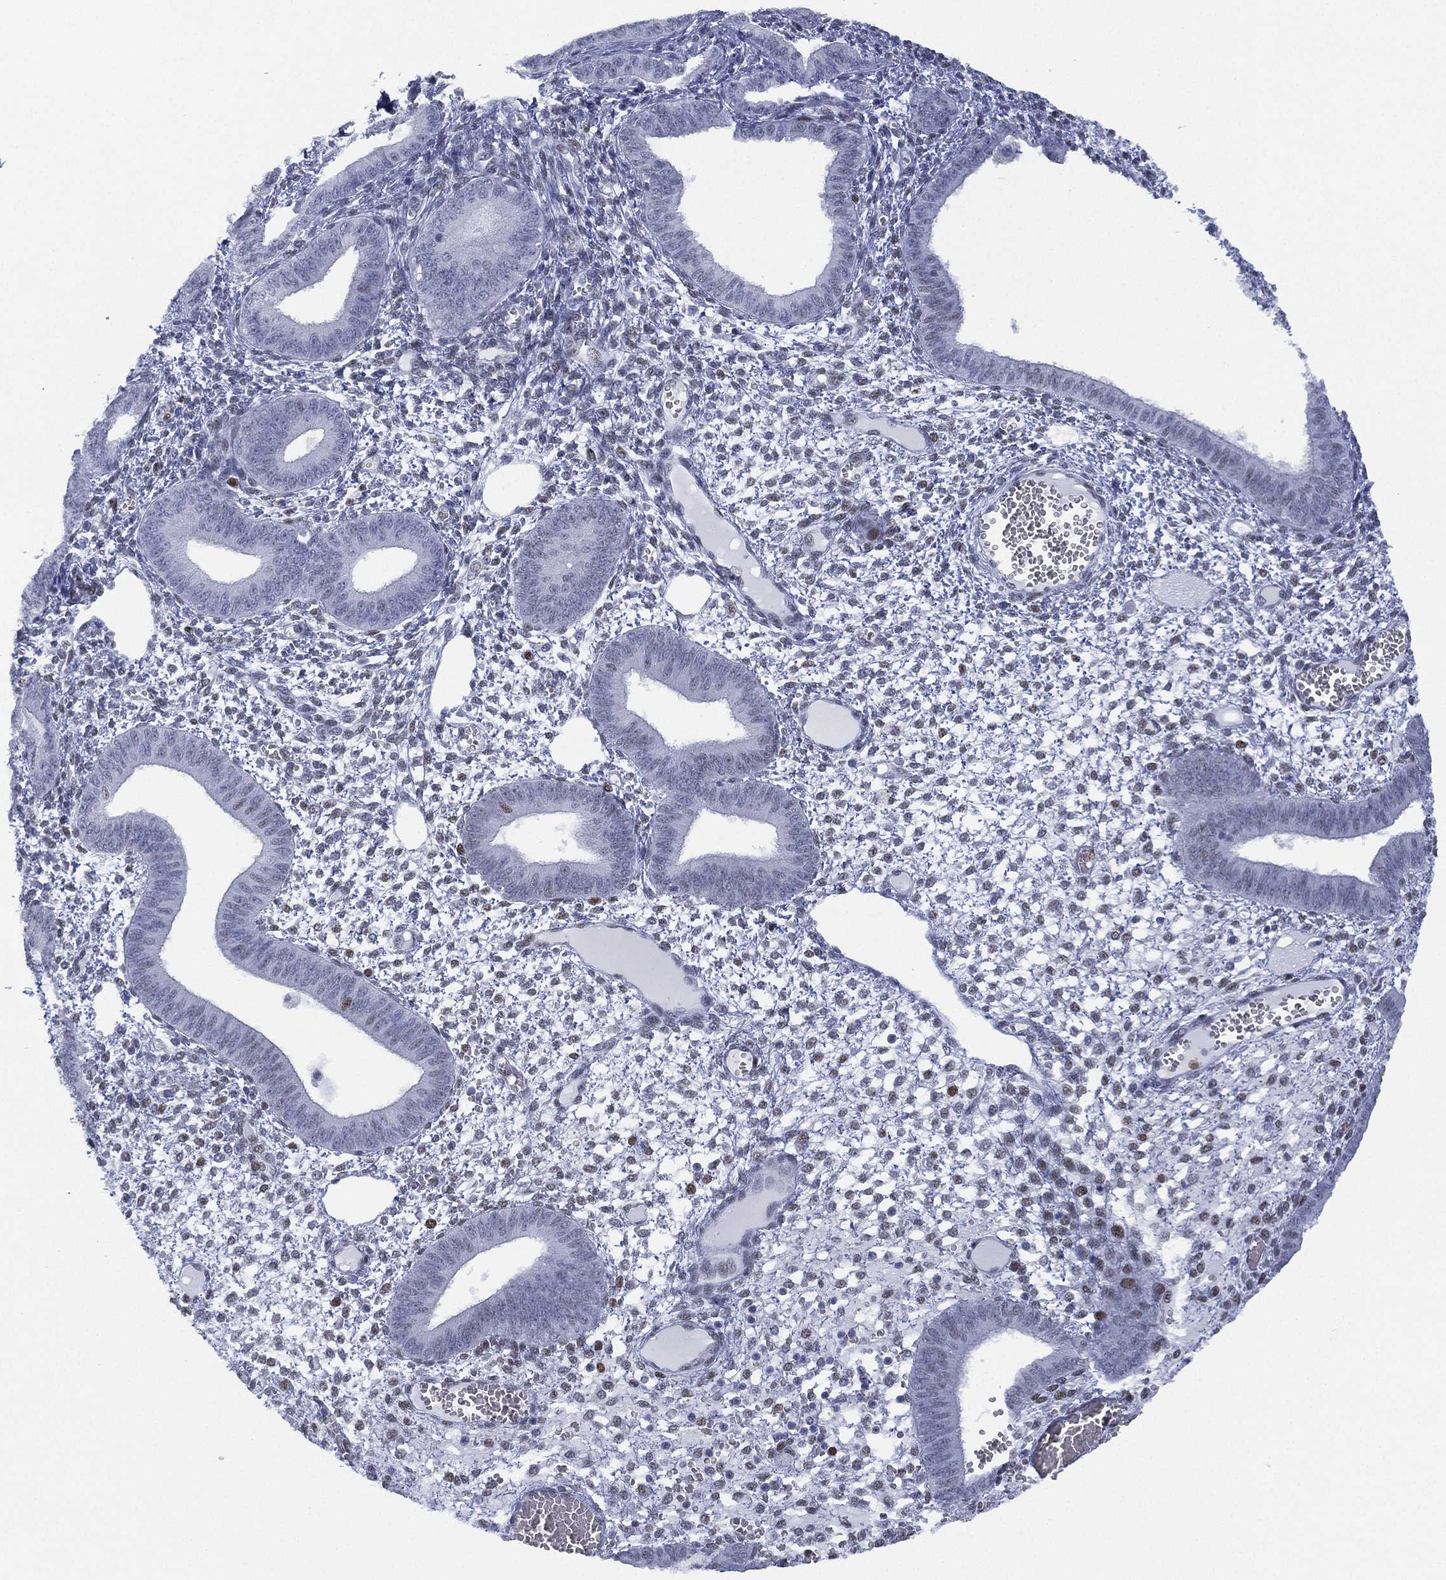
{"staining": {"intensity": "weak", "quantity": "<25%", "location": "nuclear"}, "tissue": "endometrium", "cell_type": "Cells in endometrial stroma", "image_type": "normal", "snomed": [{"axis": "morphology", "description": "Normal tissue, NOS"}, {"axis": "topography", "description": "Endometrium"}], "caption": "There is no significant positivity in cells in endometrial stroma of endometrium. (IHC, brightfield microscopy, high magnification).", "gene": "ZNF711", "patient": {"sex": "female", "age": 42}}